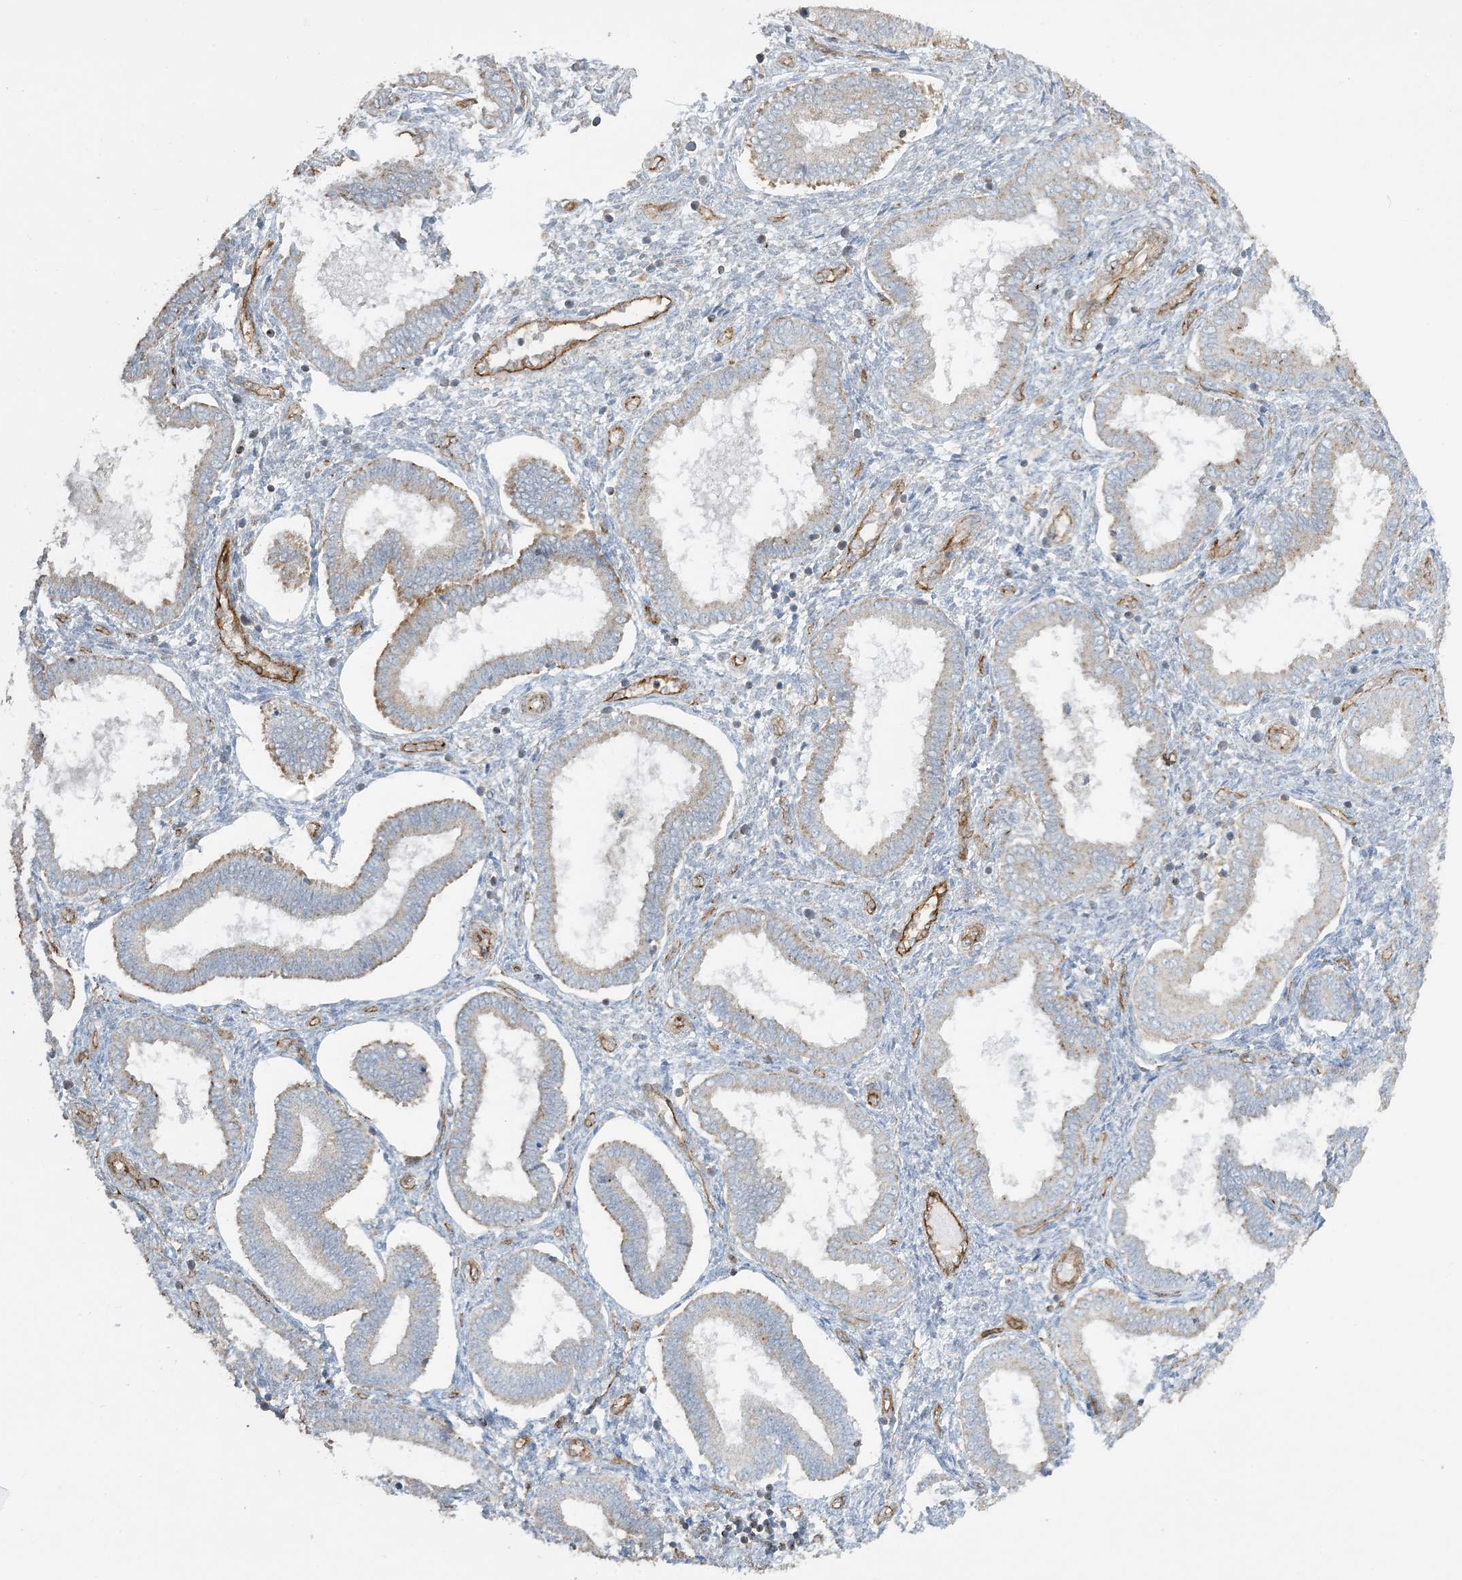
{"staining": {"intensity": "negative", "quantity": "none", "location": "none"}, "tissue": "endometrium", "cell_type": "Cells in endometrial stroma", "image_type": "normal", "snomed": [{"axis": "morphology", "description": "Normal tissue, NOS"}, {"axis": "topography", "description": "Endometrium"}], "caption": "DAB (3,3'-diaminobenzidine) immunohistochemical staining of unremarkable human endometrium demonstrates no significant positivity in cells in endometrial stroma.", "gene": "AGA", "patient": {"sex": "female", "age": 24}}